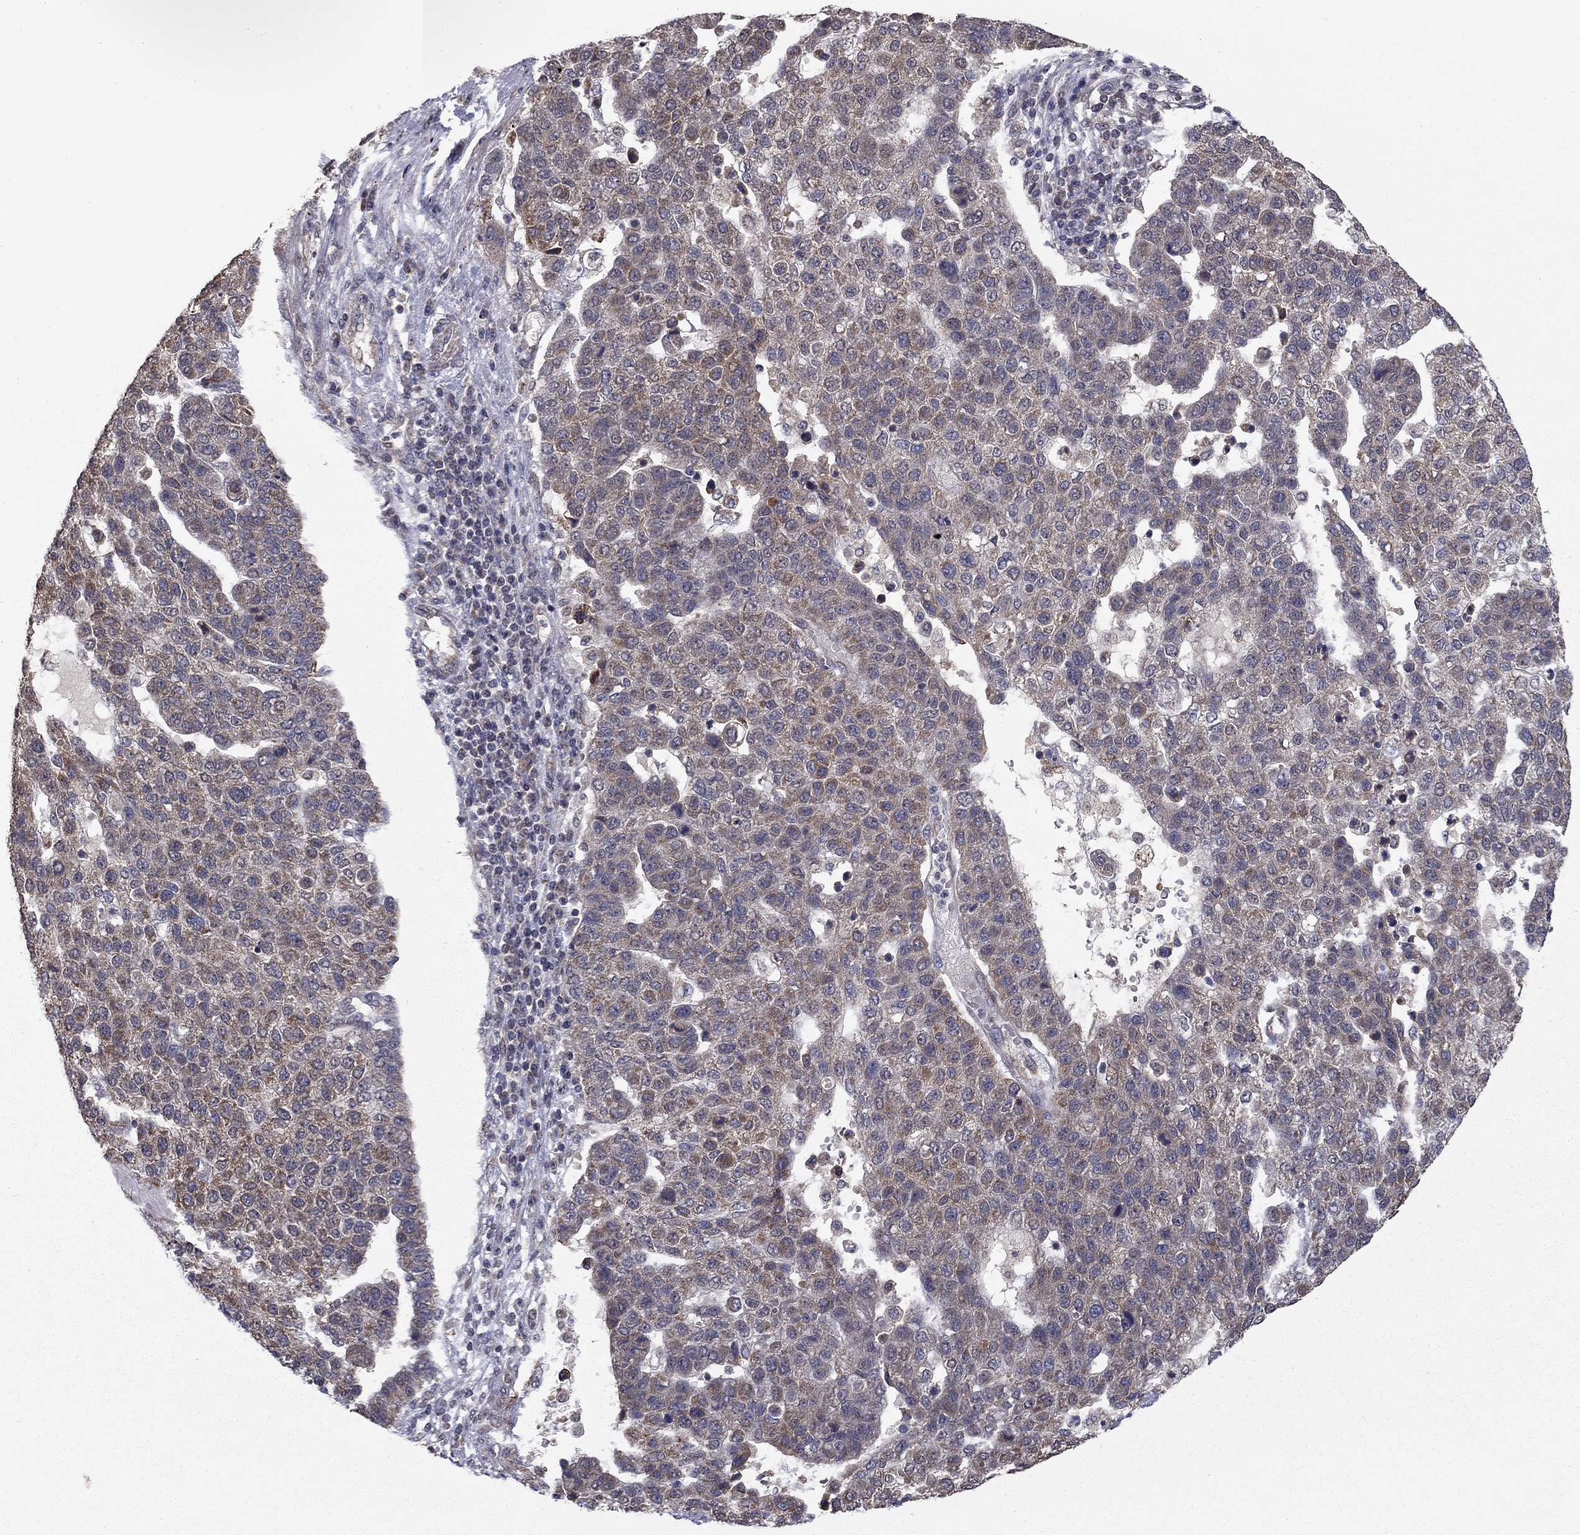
{"staining": {"intensity": "weak", "quantity": "25%-75%", "location": "cytoplasmic/membranous"}, "tissue": "pancreatic cancer", "cell_type": "Tumor cells", "image_type": "cancer", "snomed": [{"axis": "morphology", "description": "Adenocarcinoma, NOS"}, {"axis": "topography", "description": "Pancreas"}], "caption": "Weak cytoplasmic/membranous positivity for a protein is identified in approximately 25%-75% of tumor cells of pancreatic adenocarcinoma using IHC.", "gene": "SLC2A13", "patient": {"sex": "female", "age": 61}}